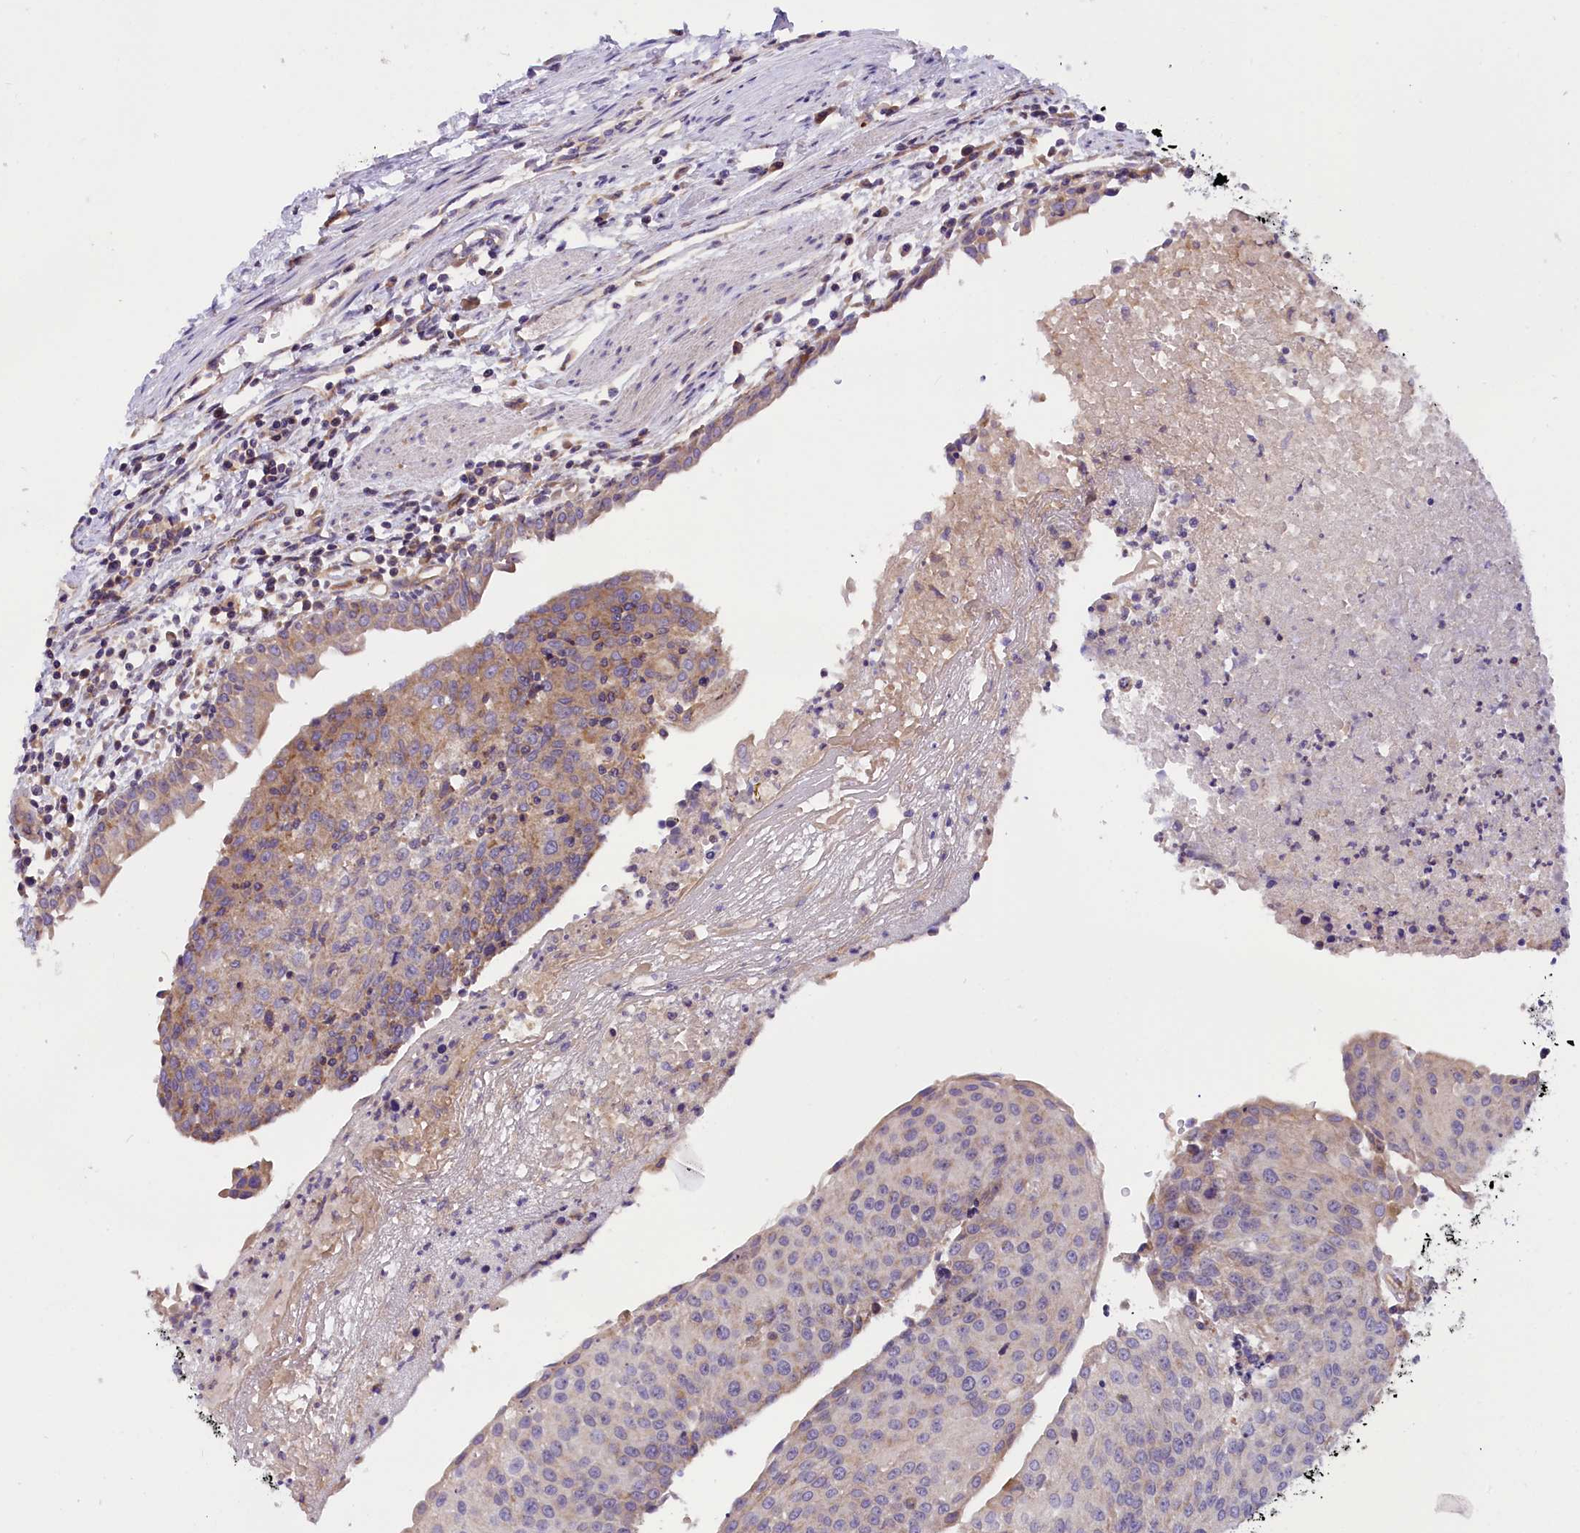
{"staining": {"intensity": "weak", "quantity": "<25%", "location": "cytoplasmic/membranous"}, "tissue": "urothelial cancer", "cell_type": "Tumor cells", "image_type": "cancer", "snomed": [{"axis": "morphology", "description": "Urothelial carcinoma, High grade"}, {"axis": "topography", "description": "Urinary bladder"}], "caption": "This image is of high-grade urothelial carcinoma stained with IHC to label a protein in brown with the nuclei are counter-stained blue. There is no staining in tumor cells. (Brightfield microscopy of DAB immunohistochemistry (IHC) at high magnification).", "gene": "DNAJB9", "patient": {"sex": "female", "age": 85}}